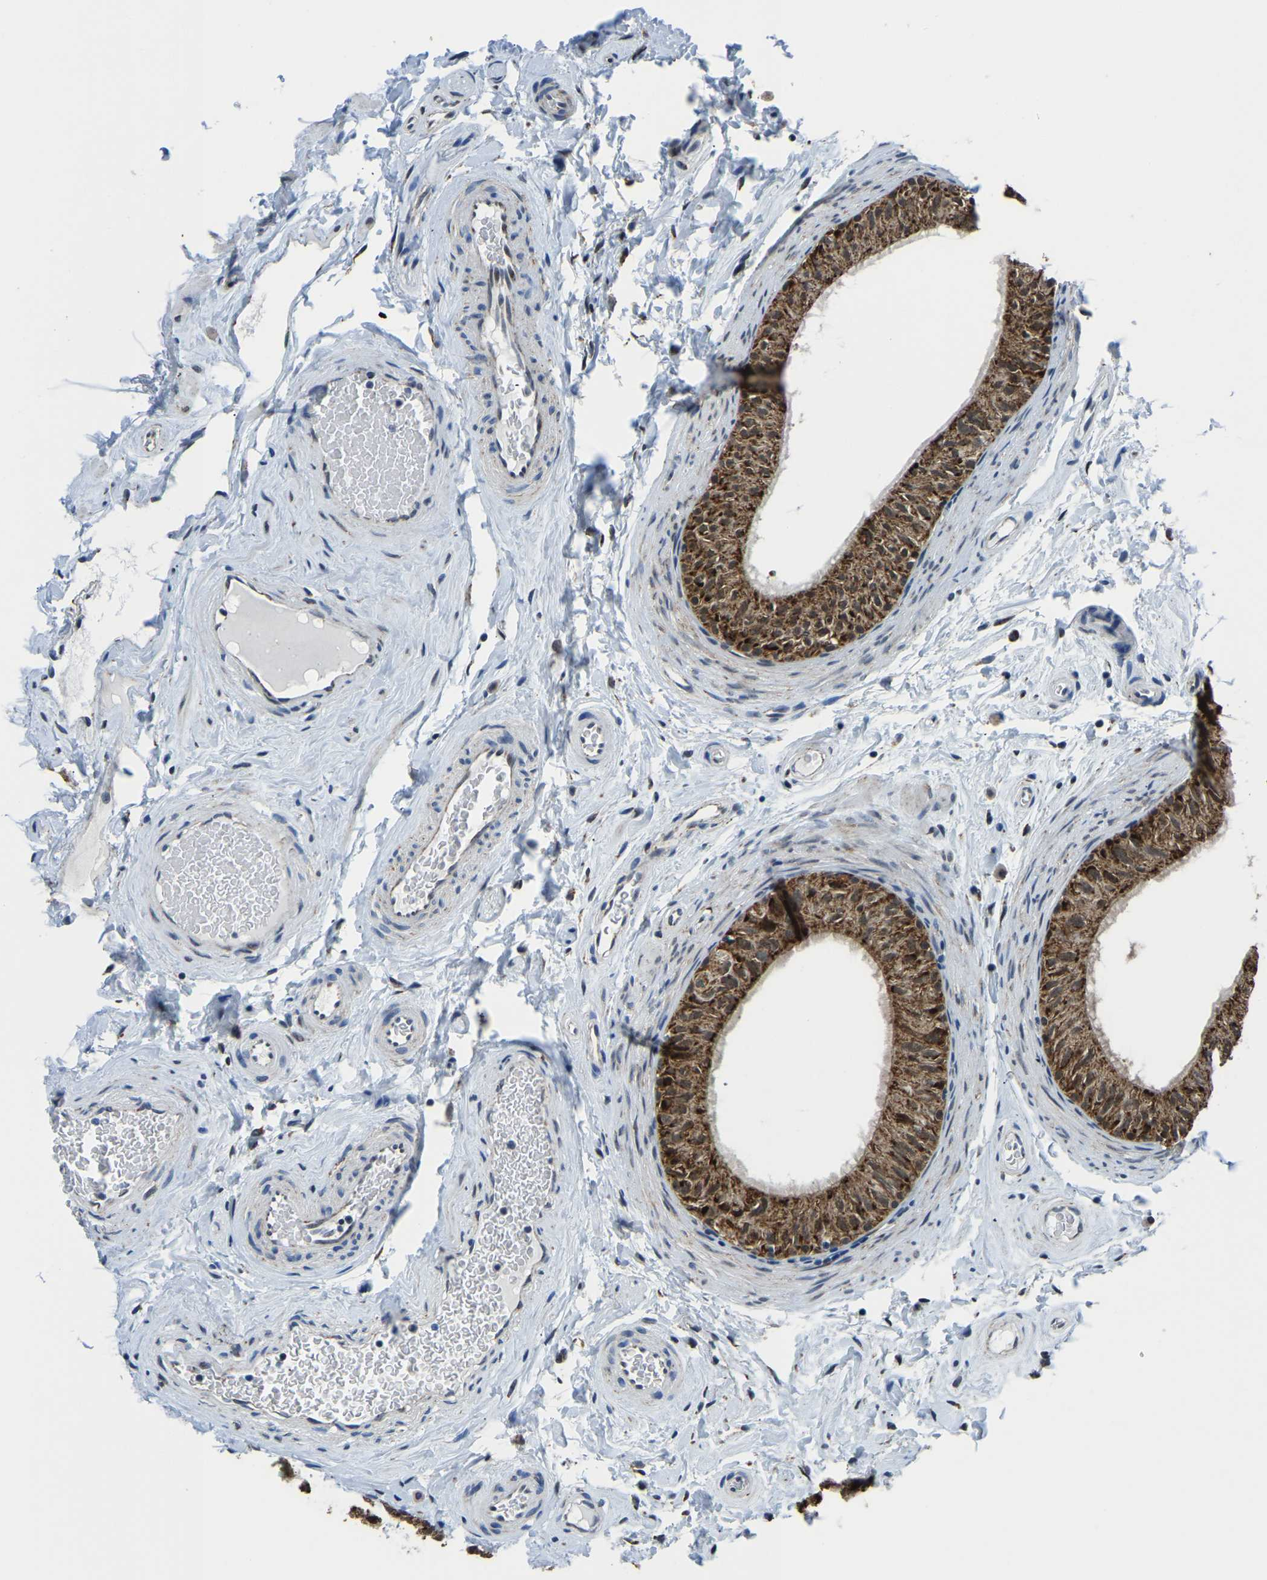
{"staining": {"intensity": "strong", "quantity": ">75%", "location": "cytoplasmic/membranous"}, "tissue": "epididymis", "cell_type": "Glandular cells", "image_type": "normal", "snomed": [{"axis": "morphology", "description": "Normal tissue, NOS"}, {"axis": "topography", "description": "Epididymis"}], "caption": "This photomicrograph reveals IHC staining of normal human epididymis, with high strong cytoplasmic/membranous positivity in about >75% of glandular cells.", "gene": "BNIP3L", "patient": {"sex": "male", "age": 34}}